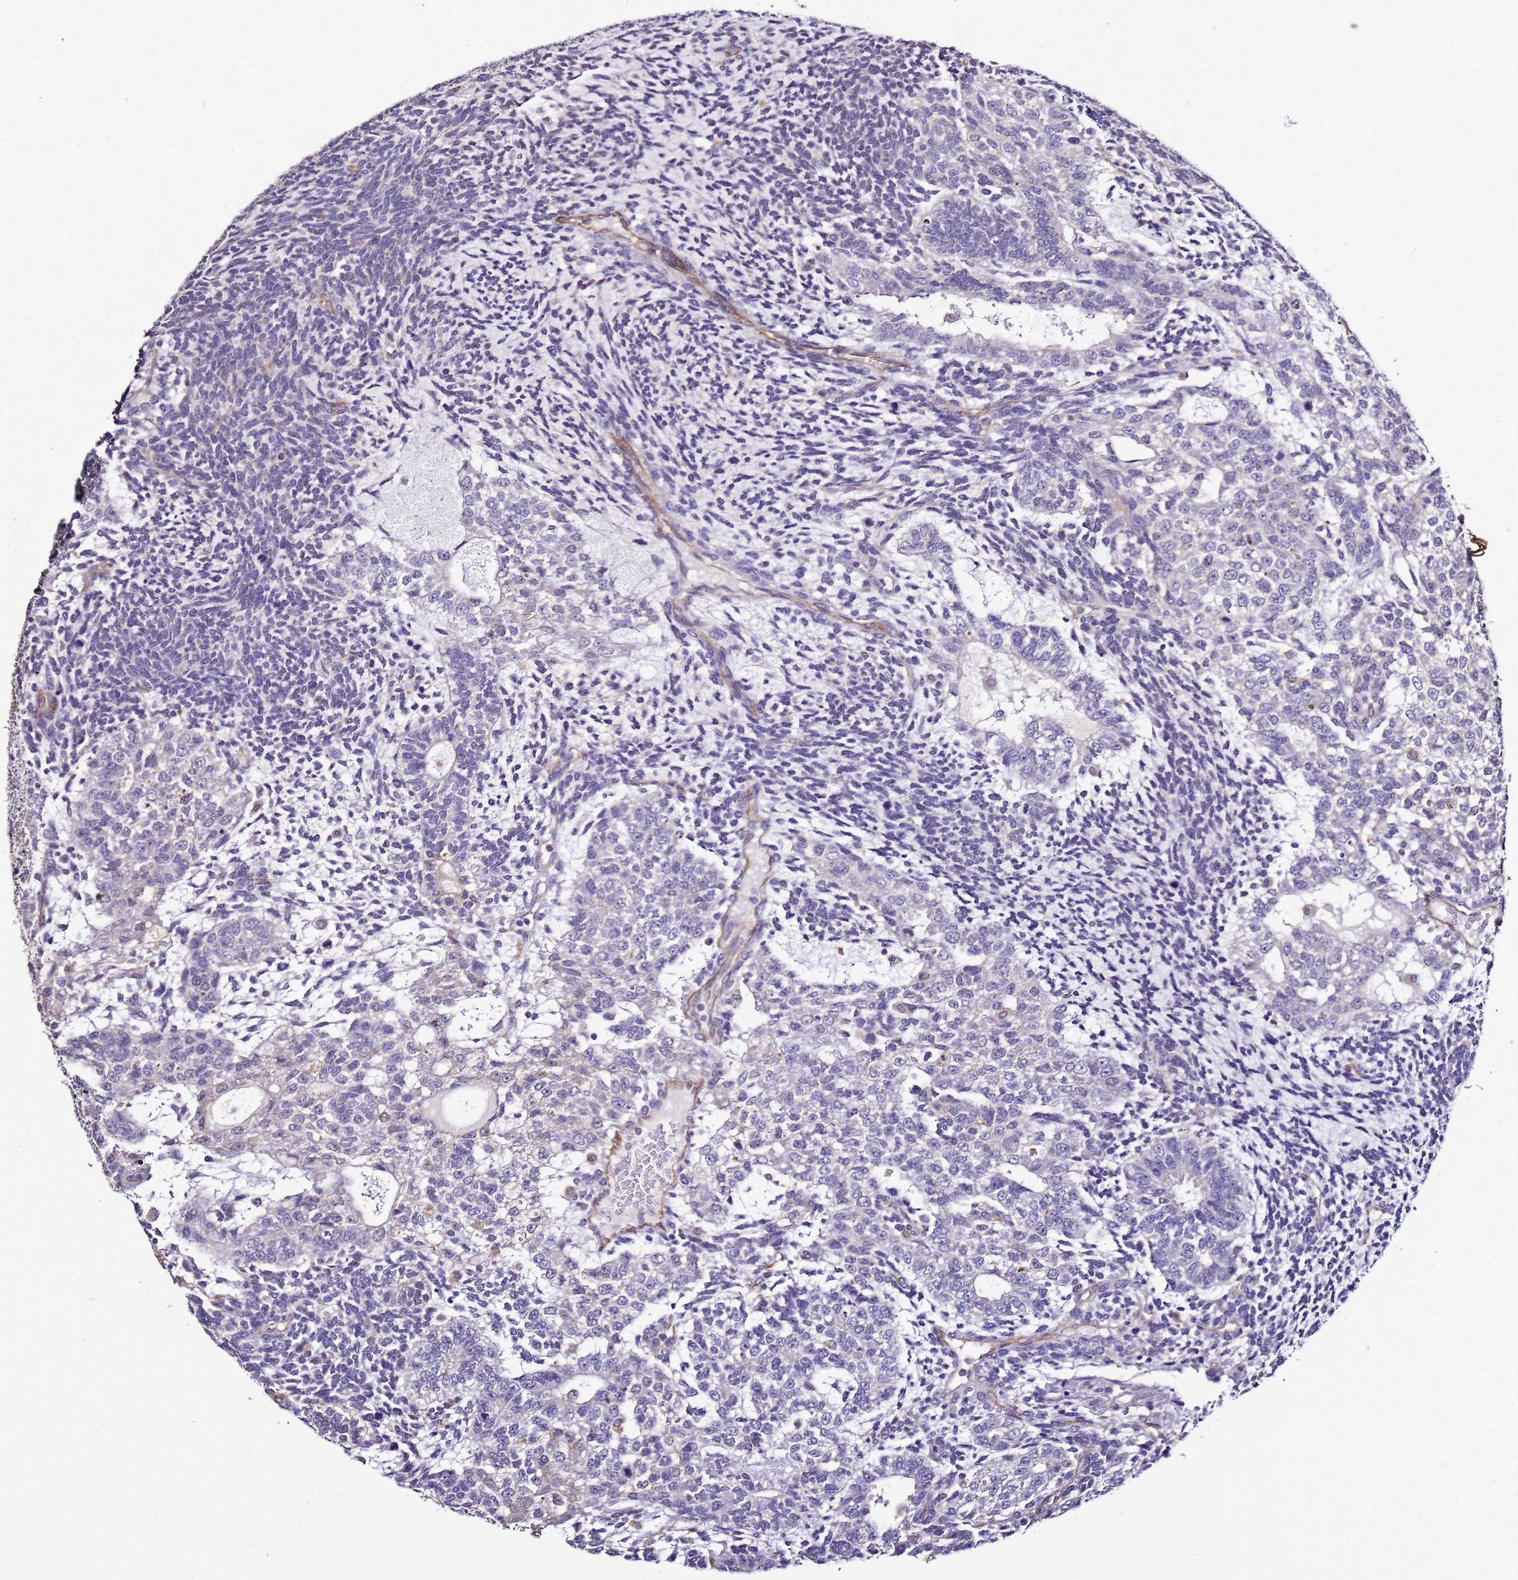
{"staining": {"intensity": "negative", "quantity": "none", "location": "none"}, "tissue": "testis cancer", "cell_type": "Tumor cells", "image_type": "cancer", "snomed": [{"axis": "morphology", "description": "Carcinoma, Embryonal, NOS"}, {"axis": "topography", "description": "Testis"}], "caption": "A micrograph of testis cancer (embryonal carcinoma) stained for a protein reveals no brown staining in tumor cells. (IHC, brightfield microscopy, high magnification).", "gene": "ENOPH1", "patient": {"sex": "male", "age": 23}}